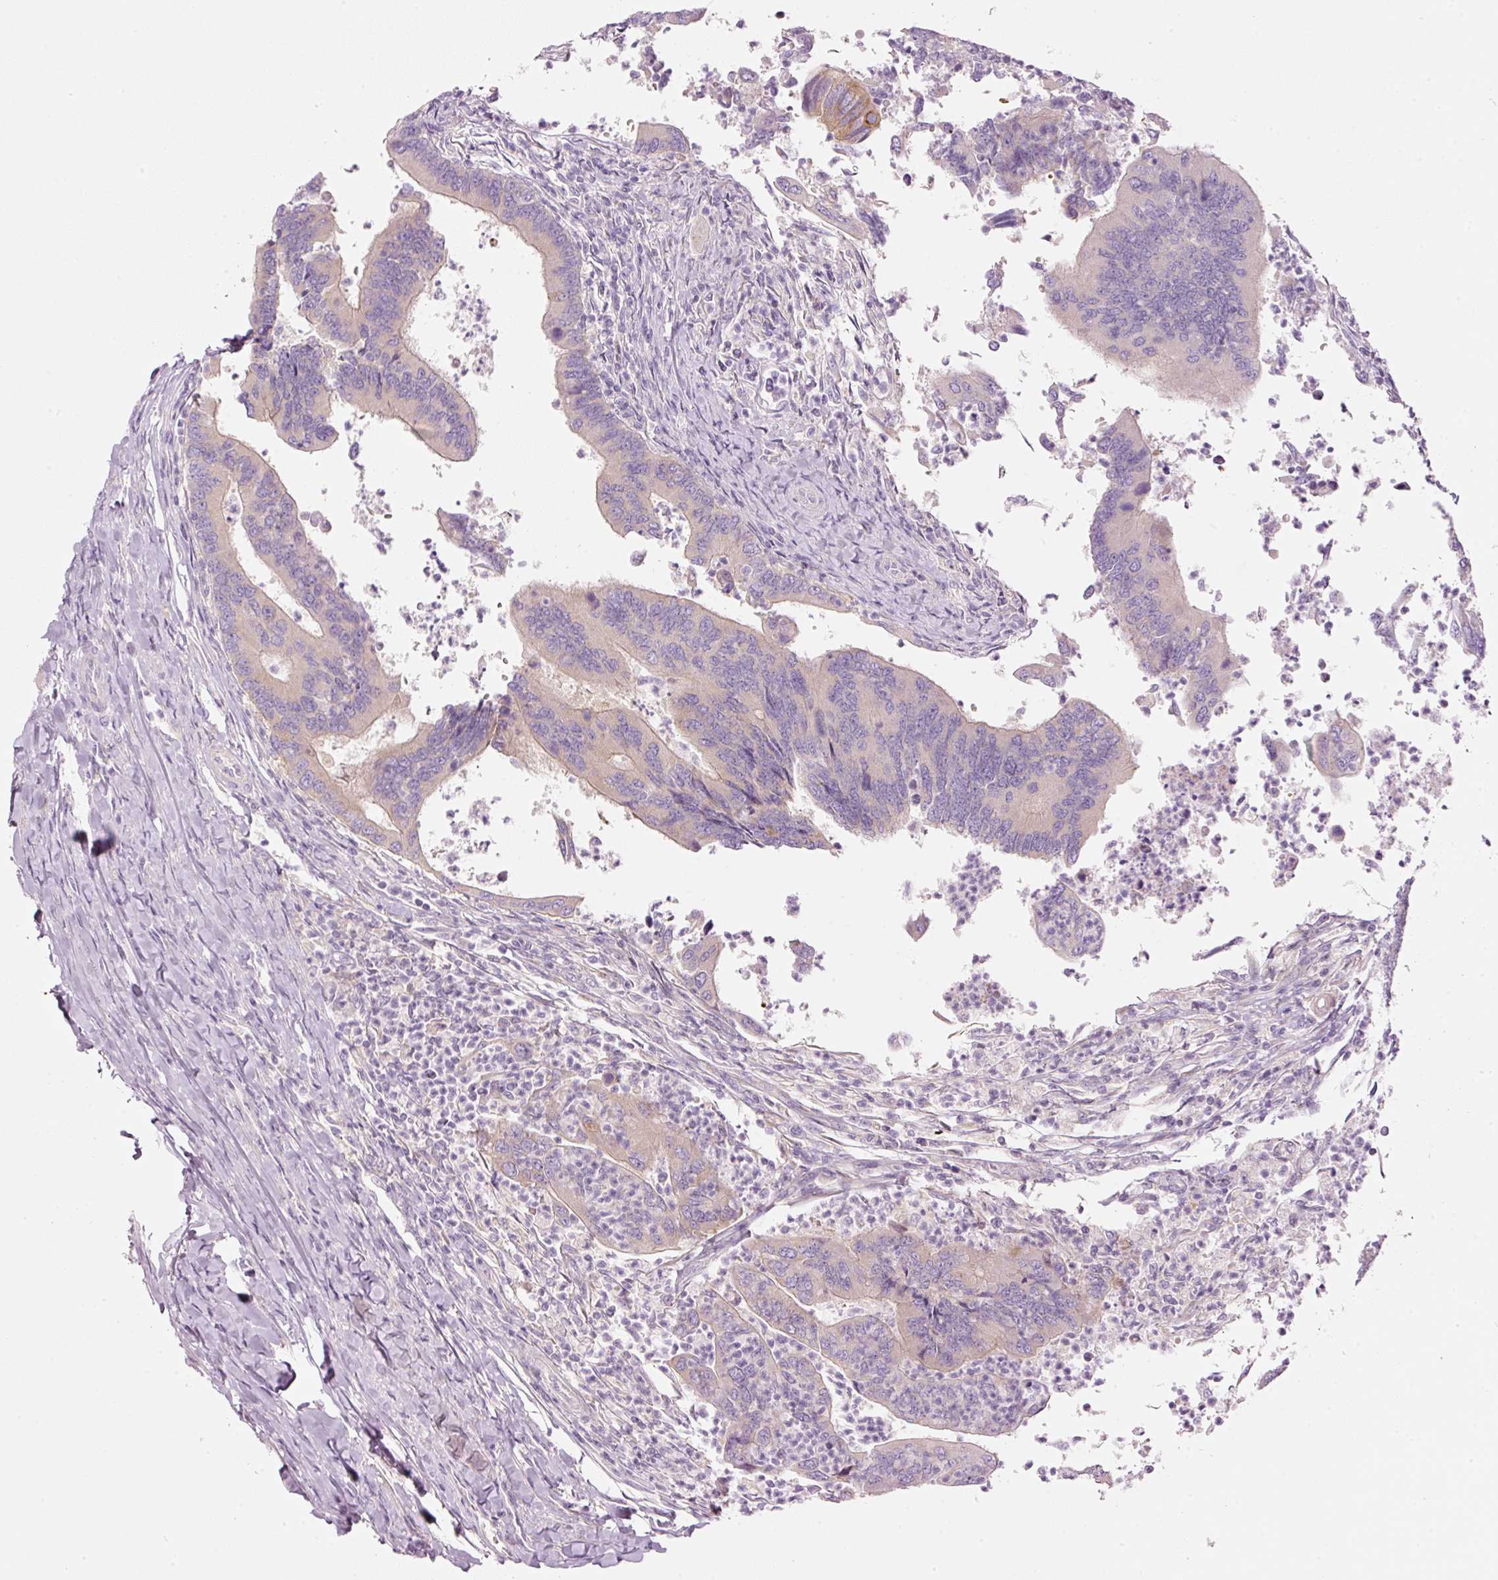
{"staining": {"intensity": "negative", "quantity": "none", "location": "none"}, "tissue": "colorectal cancer", "cell_type": "Tumor cells", "image_type": "cancer", "snomed": [{"axis": "morphology", "description": "Adenocarcinoma, NOS"}, {"axis": "topography", "description": "Colon"}], "caption": "High power microscopy micrograph of an immunohistochemistry (IHC) micrograph of colorectal adenocarcinoma, revealing no significant expression in tumor cells.", "gene": "PDXDC1", "patient": {"sex": "female", "age": 67}}